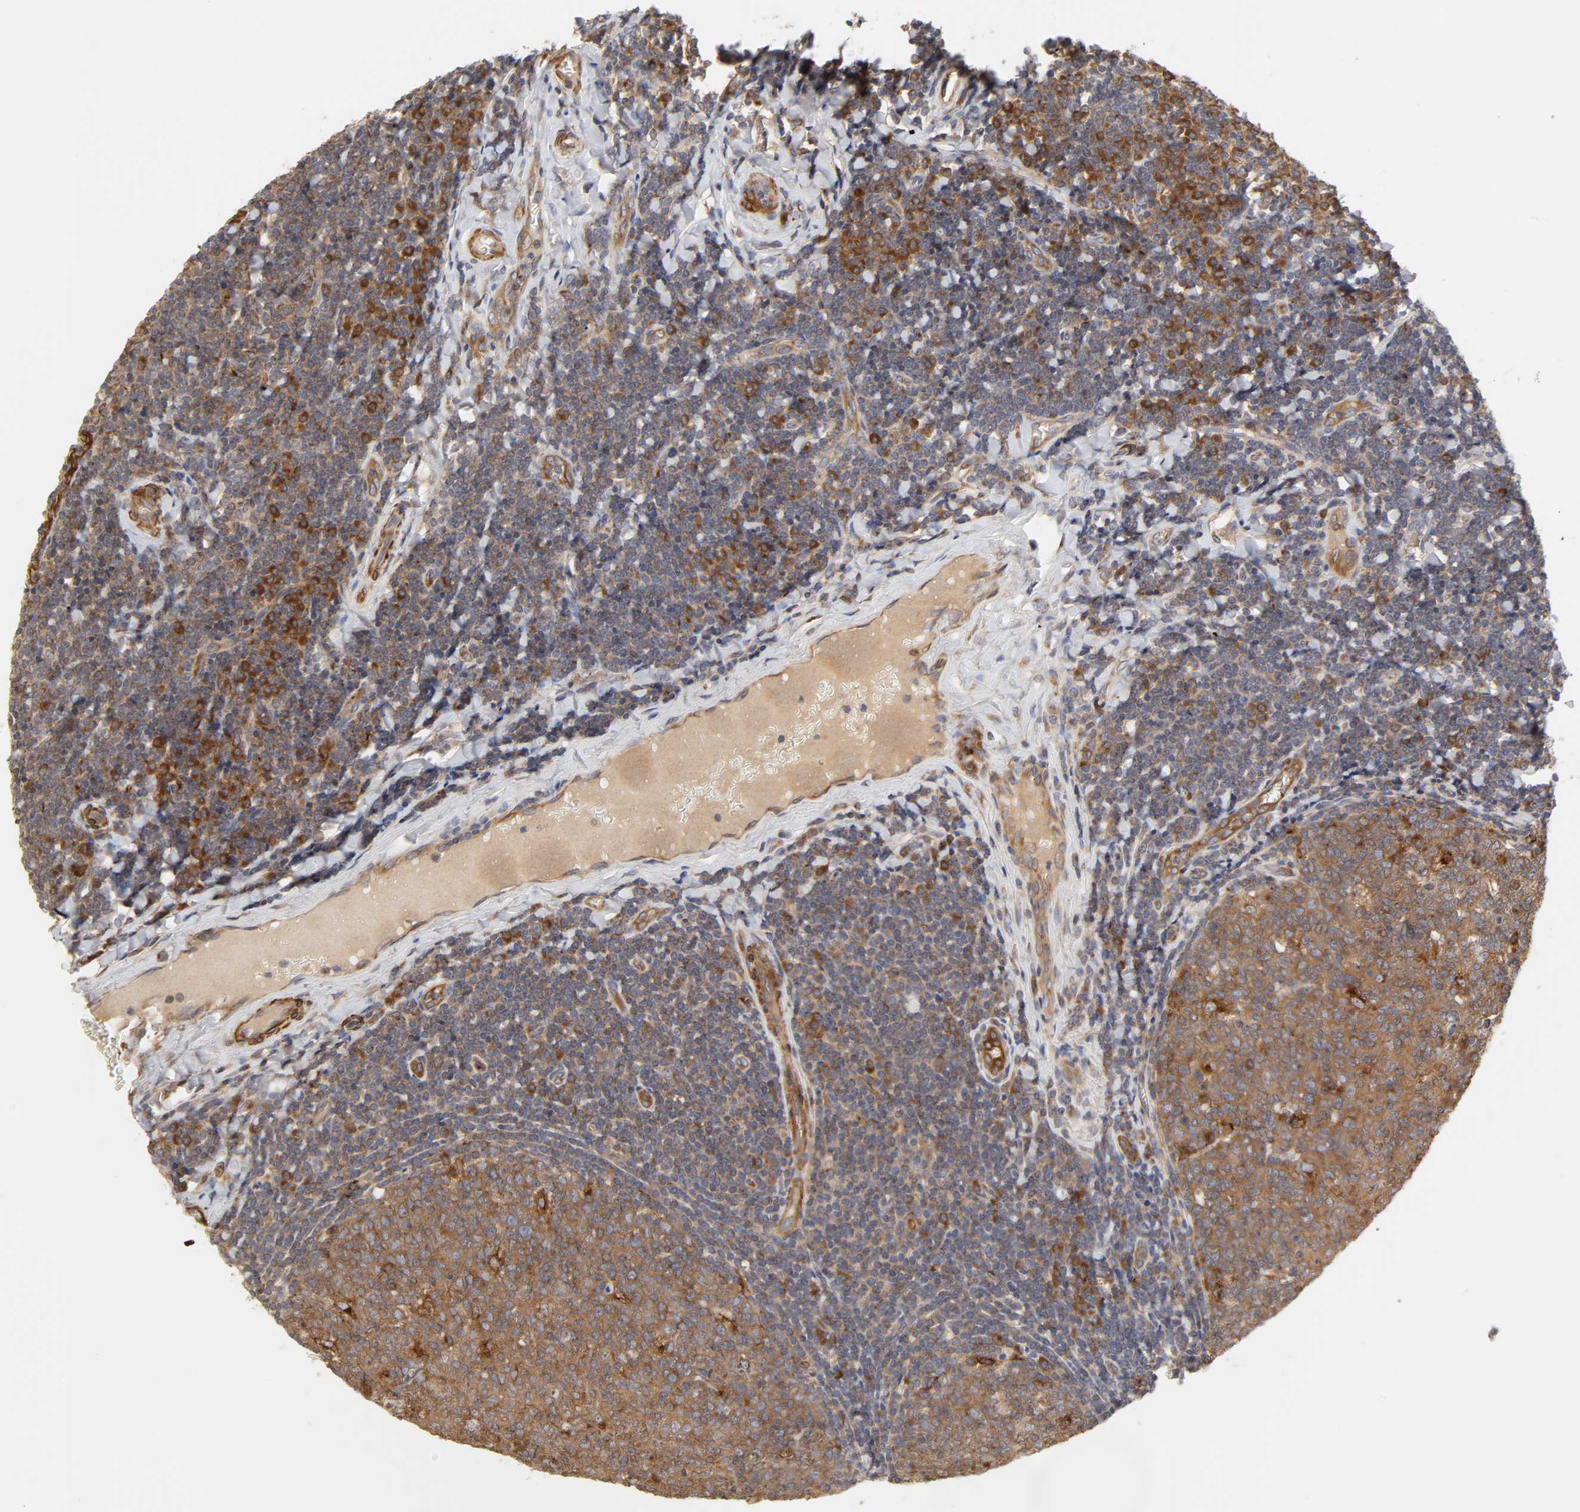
{"staining": {"intensity": "moderate", "quantity": ">75%", "location": "cytoplasmic/membranous"}, "tissue": "tonsil", "cell_type": "Germinal center cells", "image_type": "normal", "snomed": [{"axis": "morphology", "description": "Normal tissue, NOS"}, {"axis": "topography", "description": "Tonsil"}], "caption": "IHC photomicrograph of normal tonsil: tonsil stained using immunohistochemistry shows medium levels of moderate protein expression localized specifically in the cytoplasmic/membranous of germinal center cells, appearing as a cytoplasmic/membranous brown color.", "gene": "GNPTG", "patient": {"sex": "male", "age": 31}}